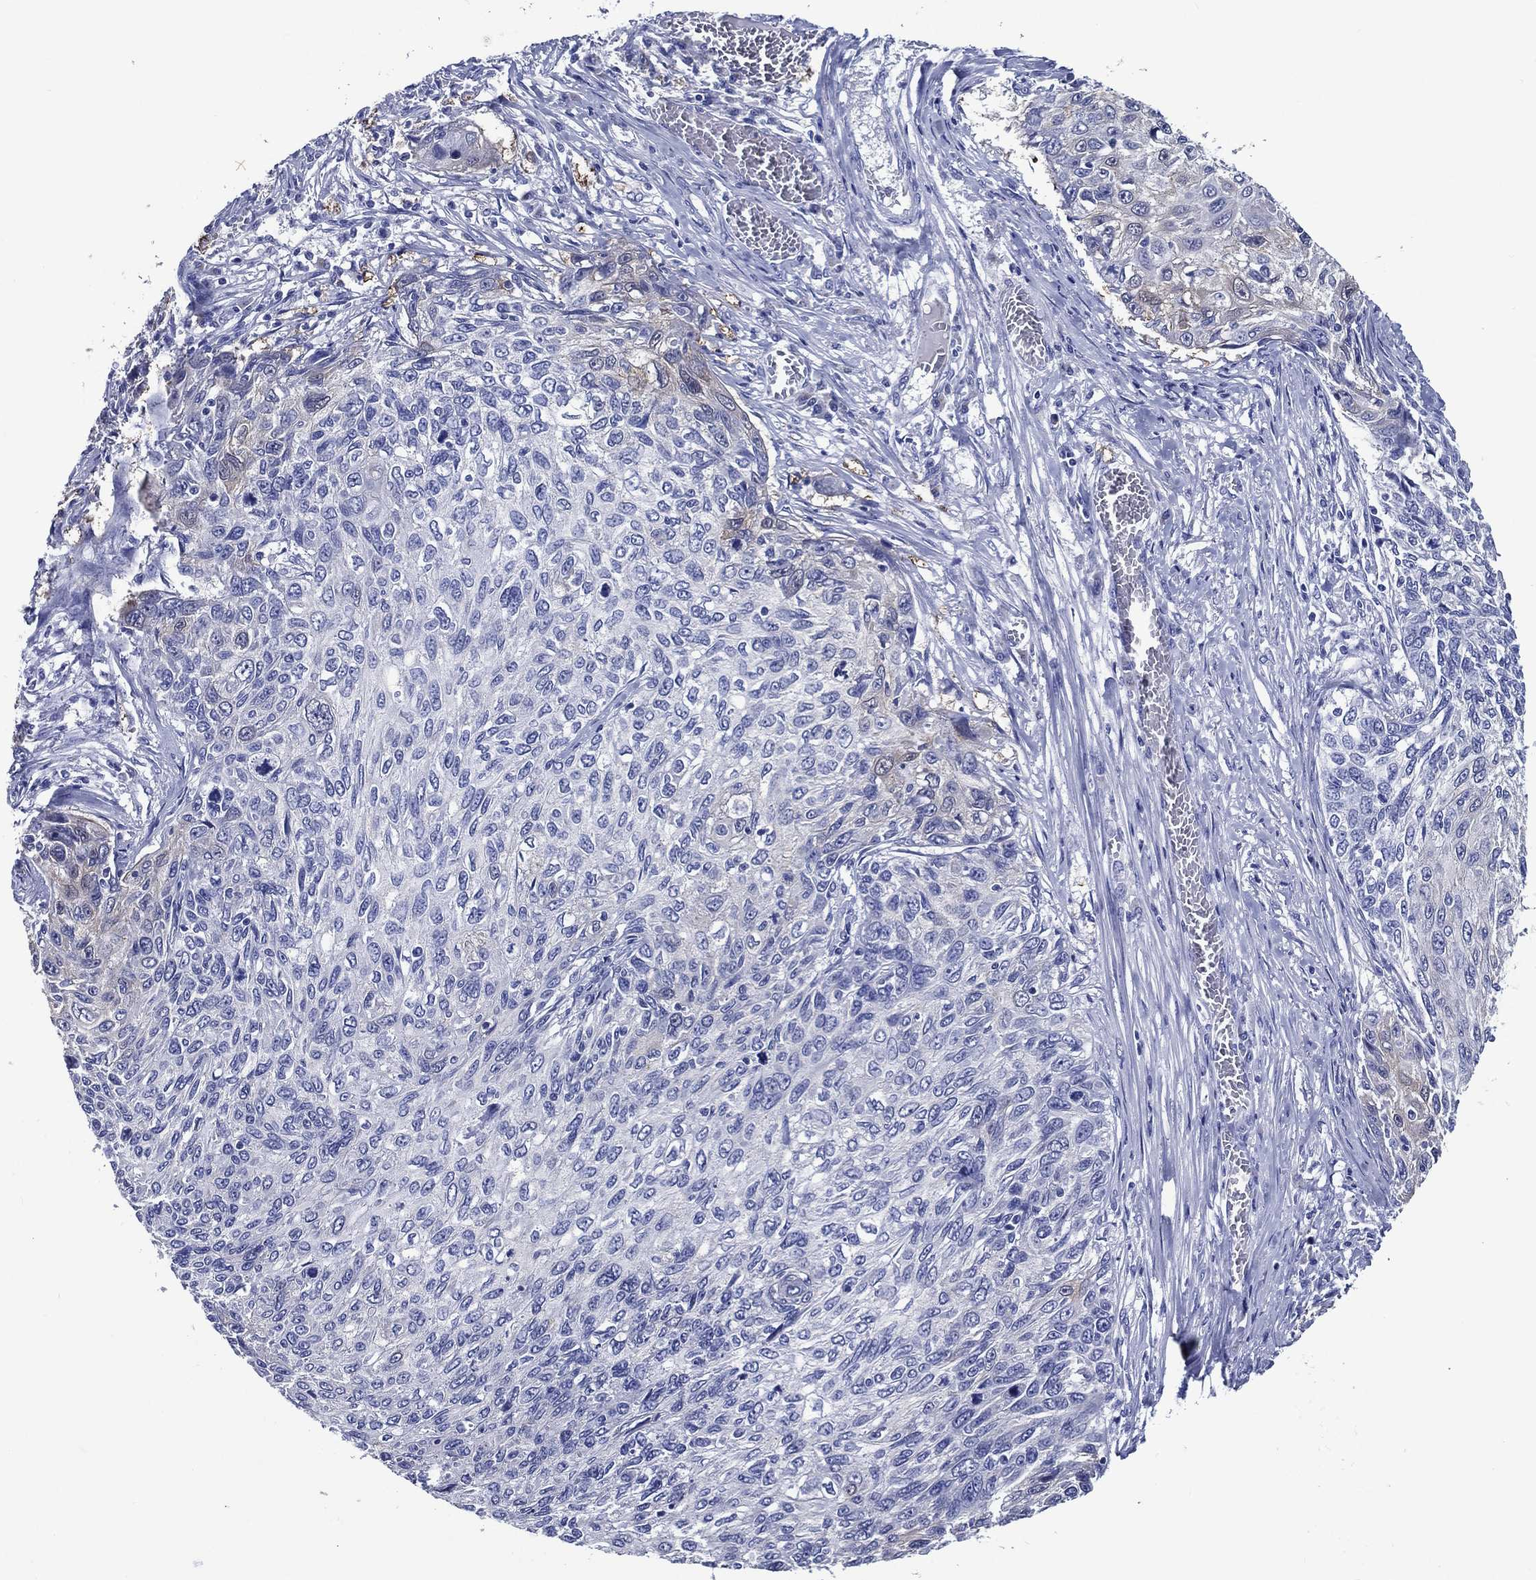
{"staining": {"intensity": "negative", "quantity": "none", "location": "none"}, "tissue": "skin cancer", "cell_type": "Tumor cells", "image_type": "cancer", "snomed": [{"axis": "morphology", "description": "Squamous cell carcinoma, NOS"}, {"axis": "topography", "description": "Skin"}], "caption": "This histopathology image is of skin cancer (squamous cell carcinoma) stained with IHC to label a protein in brown with the nuclei are counter-stained blue. There is no positivity in tumor cells. (DAB (3,3'-diaminobenzidine) IHC with hematoxylin counter stain).", "gene": "ACE2", "patient": {"sex": "male", "age": 92}}